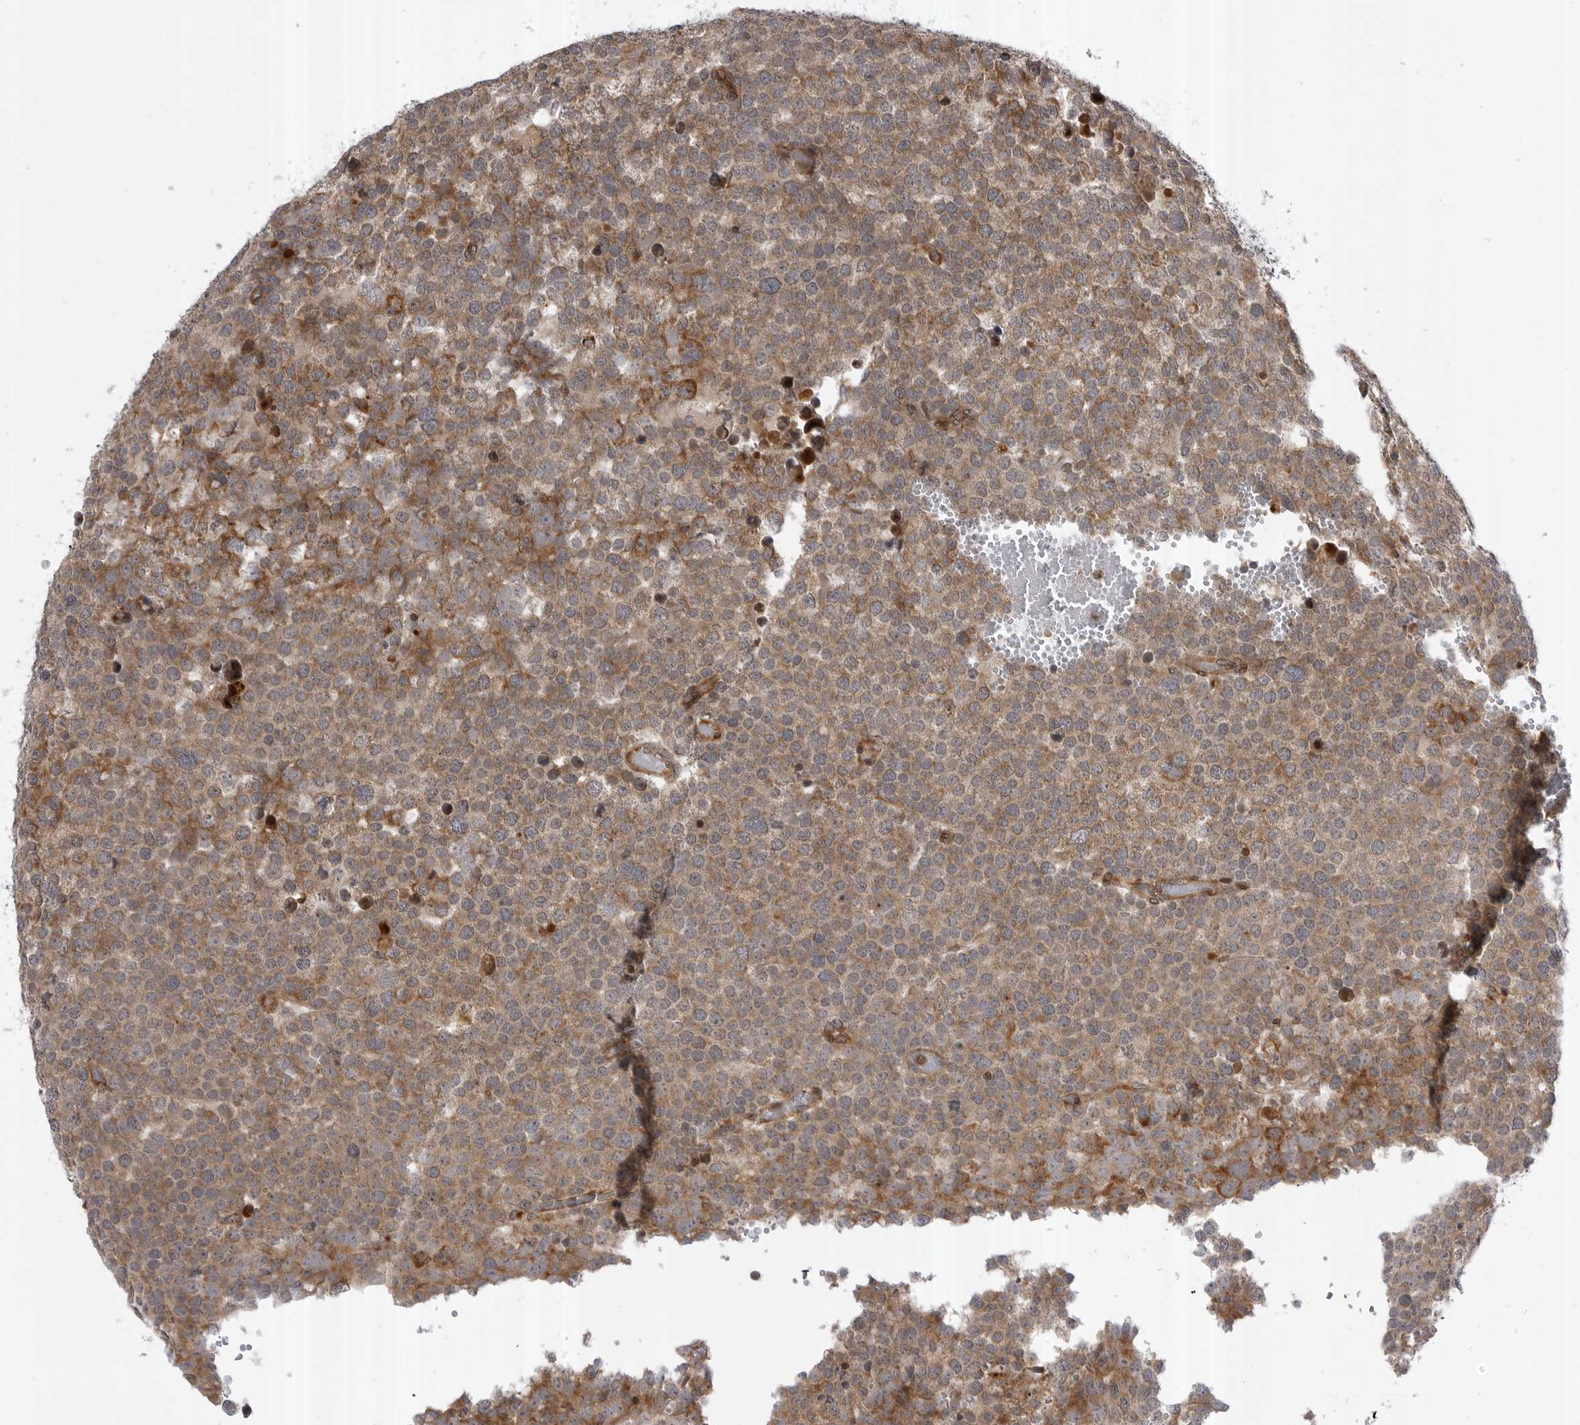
{"staining": {"intensity": "moderate", "quantity": ">75%", "location": "cytoplasmic/membranous"}, "tissue": "testis cancer", "cell_type": "Tumor cells", "image_type": "cancer", "snomed": [{"axis": "morphology", "description": "Seminoma, NOS"}, {"axis": "topography", "description": "Testis"}], "caption": "Testis cancer (seminoma) stained with a protein marker shows moderate staining in tumor cells.", "gene": "ABL1", "patient": {"sex": "male", "age": 71}}